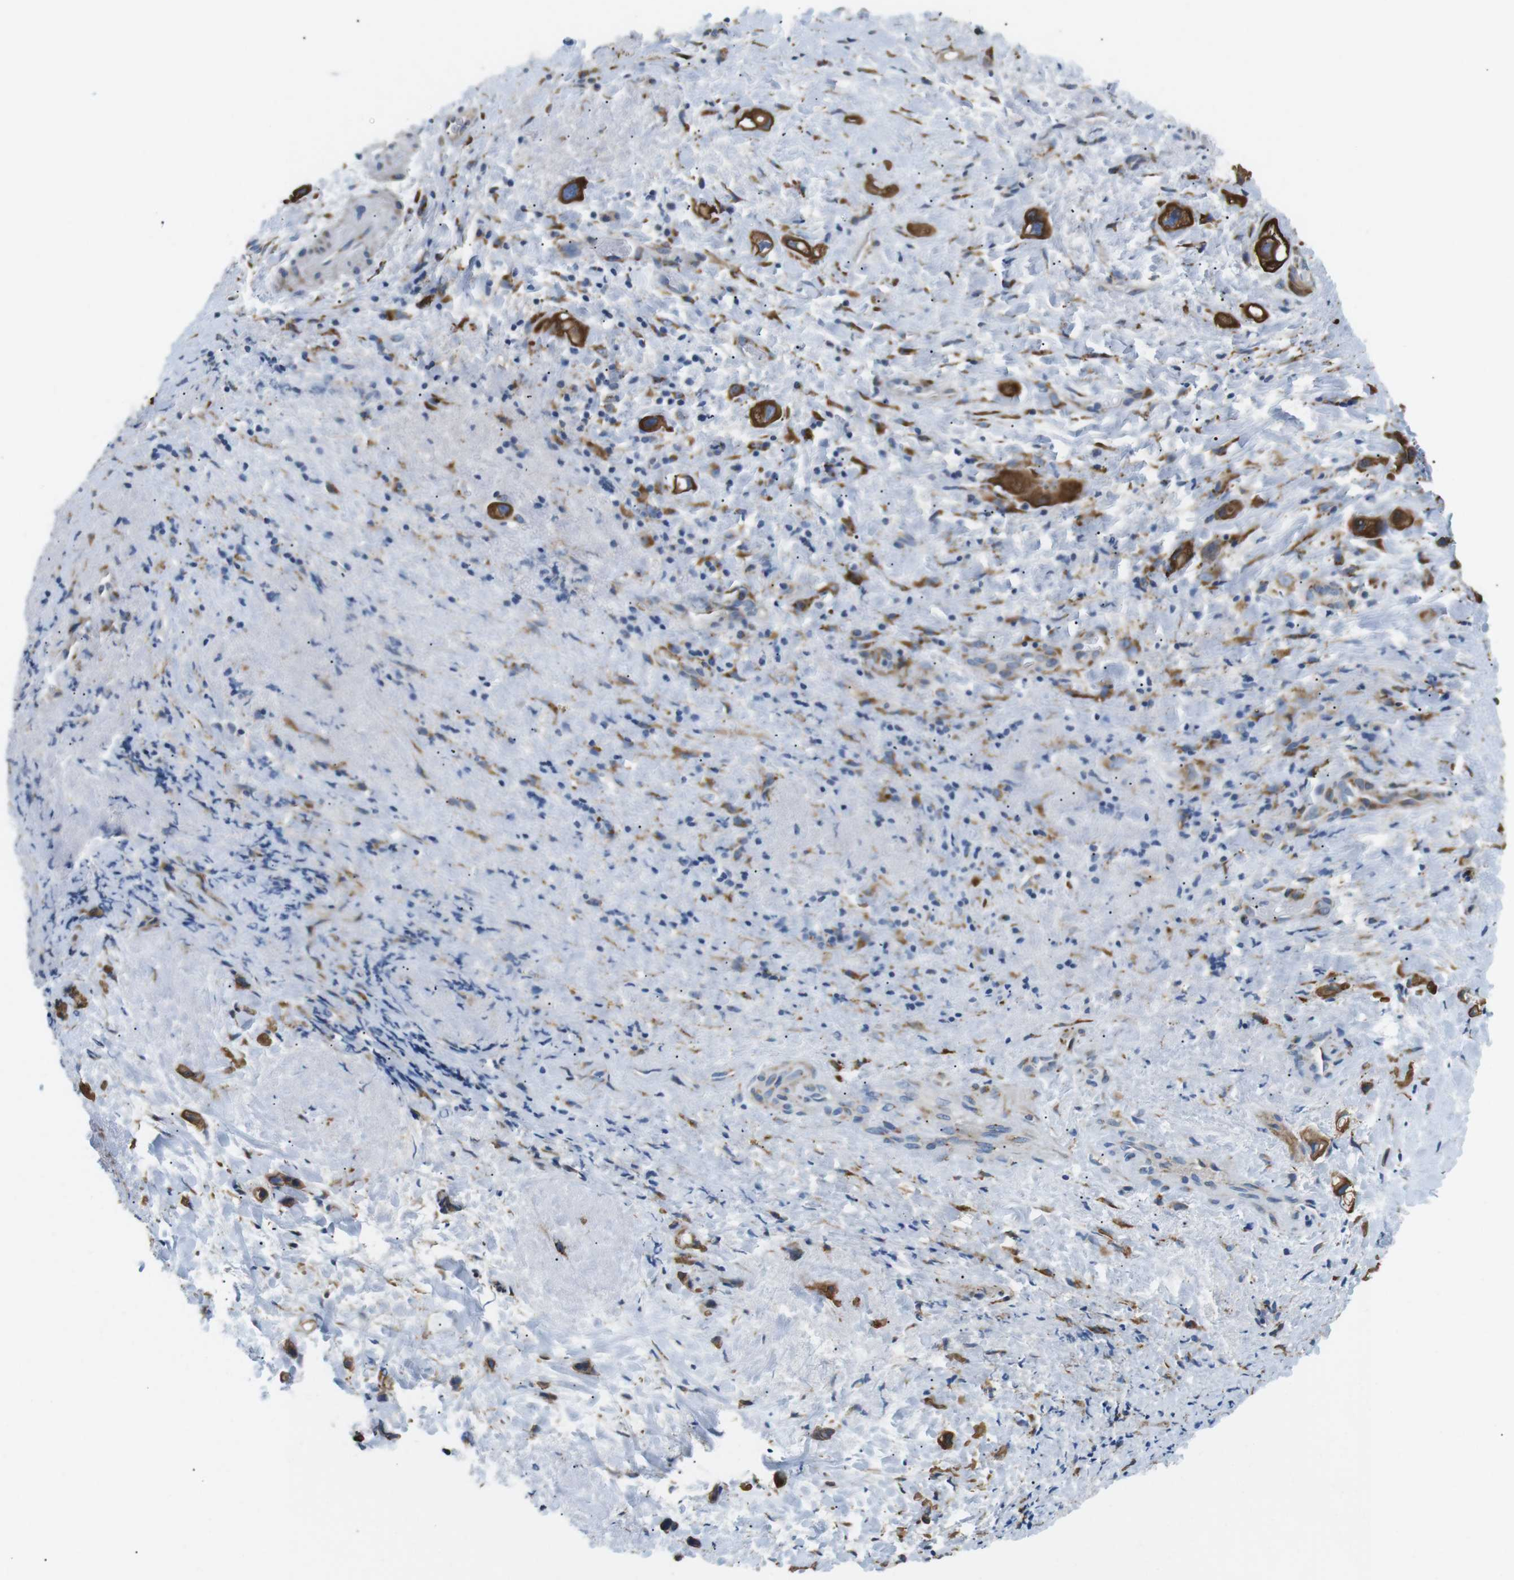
{"staining": {"intensity": "strong", "quantity": ">75%", "location": "cytoplasmic/membranous"}, "tissue": "liver cancer", "cell_type": "Tumor cells", "image_type": "cancer", "snomed": [{"axis": "morphology", "description": "Cholangiocarcinoma"}, {"axis": "topography", "description": "Liver"}], "caption": "DAB immunohistochemical staining of cholangiocarcinoma (liver) exhibits strong cytoplasmic/membranous protein expression in approximately >75% of tumor cells. Immunohistochemistry (ihc) stains the protein of interest in brown and the nuclei are stained blue.", "gene": "UNC5CL", "patient": {"sex": "female", "age": 65}}